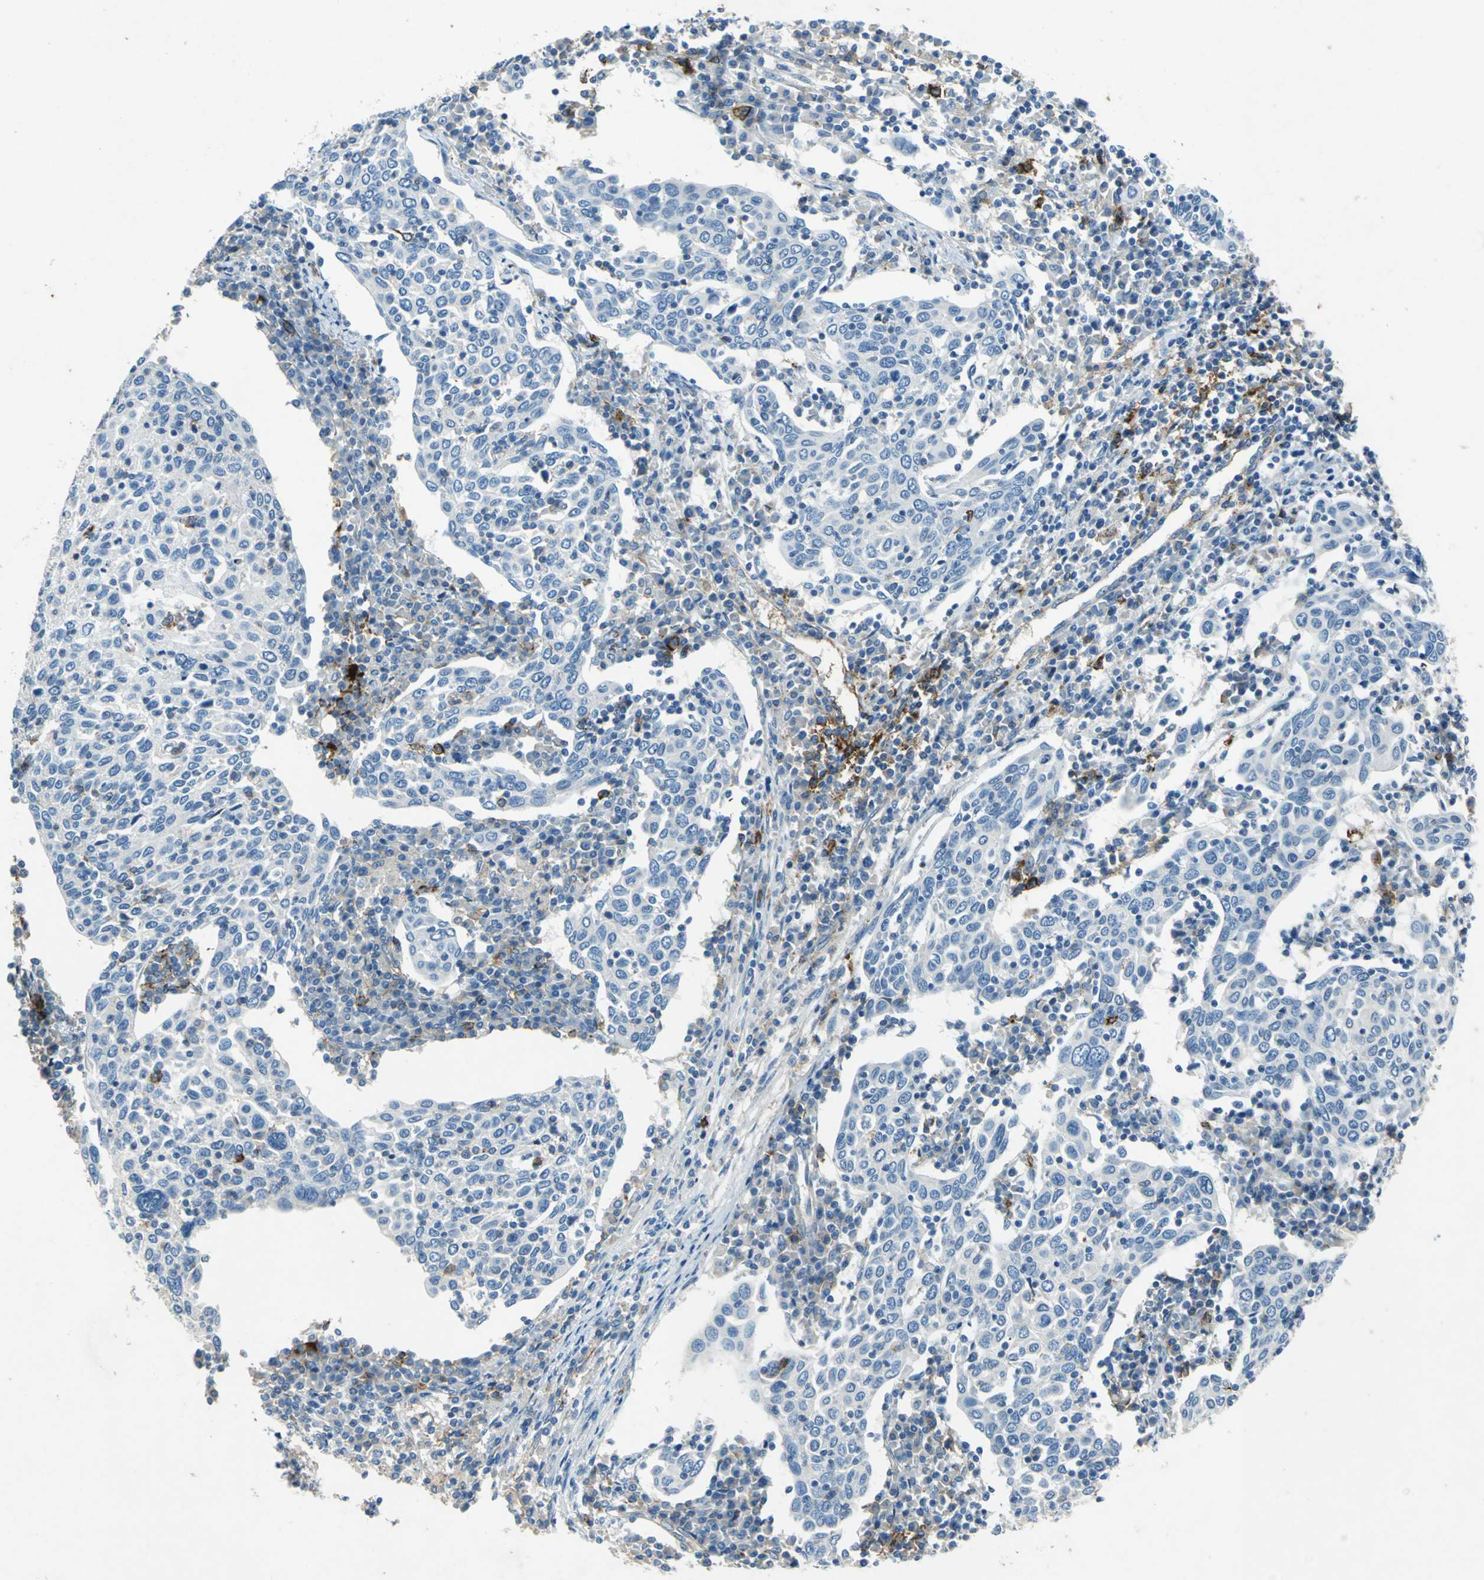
{"staining": {"intensity": "negative", "quantity": "none", "location": "none"}, "tissue": "cervical cancer", "cell_type": "Tumor cells", "image_type": "cancer", "snomed": [{"axis": "morphology", "description": "Squamous cell carcinoma, NOS"}, {"axis": "topography", "description": "Cervix"}], "caption": "Human squamous cell carcinoma (cervical) stained for a protein using immunohistochemistry (IHC) reveals no expression in tumor cells.", "gene": "RPS13", "patient": {"sex": "female", "age": 40}}